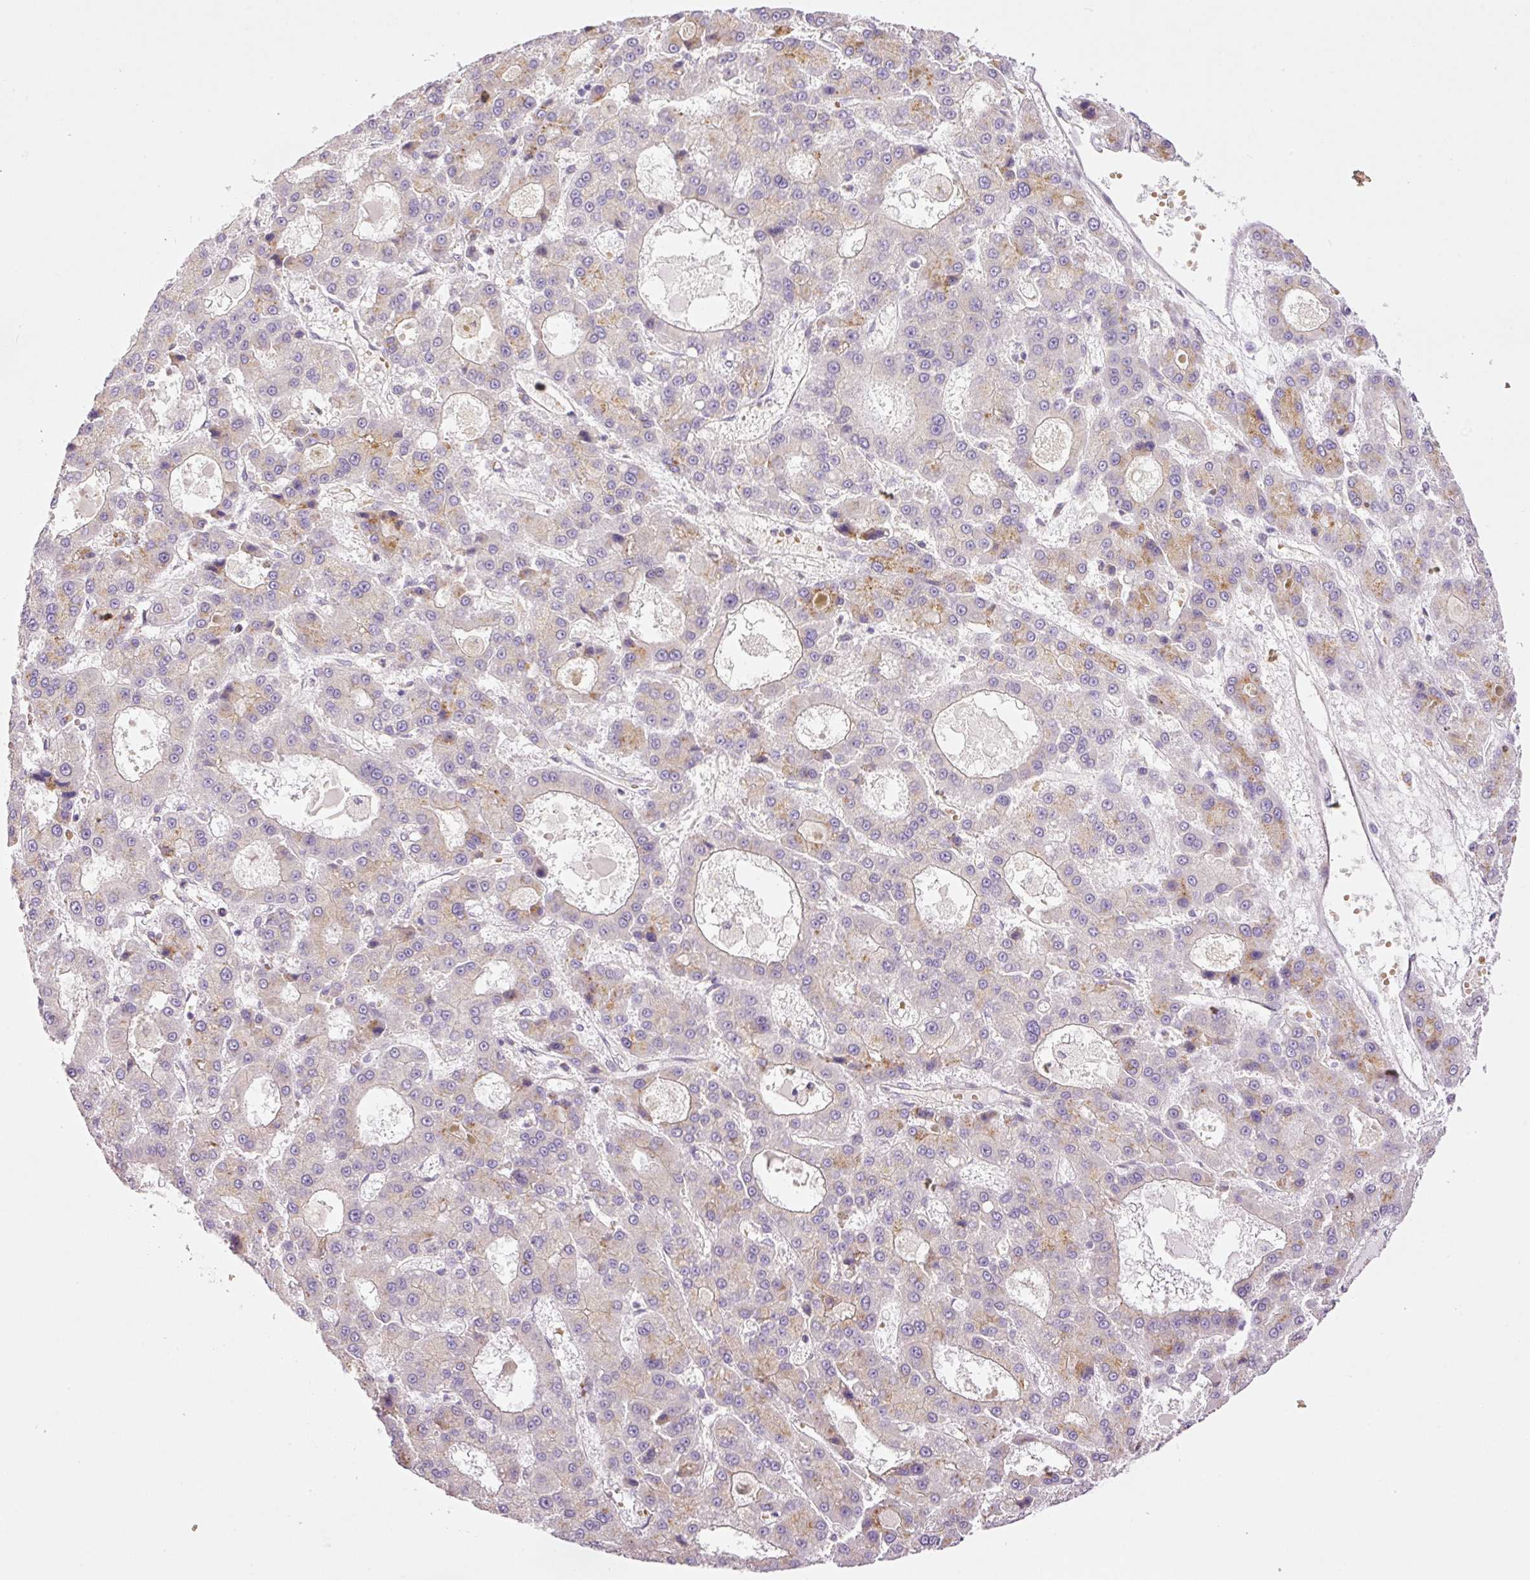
{"staining": {"intensity": "negative", "quantity": "none", "location": "none"}, "tissue": "liver cancer", "cell_type": "Tumor cells", "image_type": "cancer", "snomed": [{"axis": "morphology", "description": "Carcinoma, Hepatocellular, NOS"}, {"axis": "topography", "description": "Liver"}], "caption": "Protein analysis of liver hepatocellular carcinoma demonstrates no significant staining in tumor cells.", "gene": "TBC1D2B", "patient": {"sex": "male", "age": 70}}